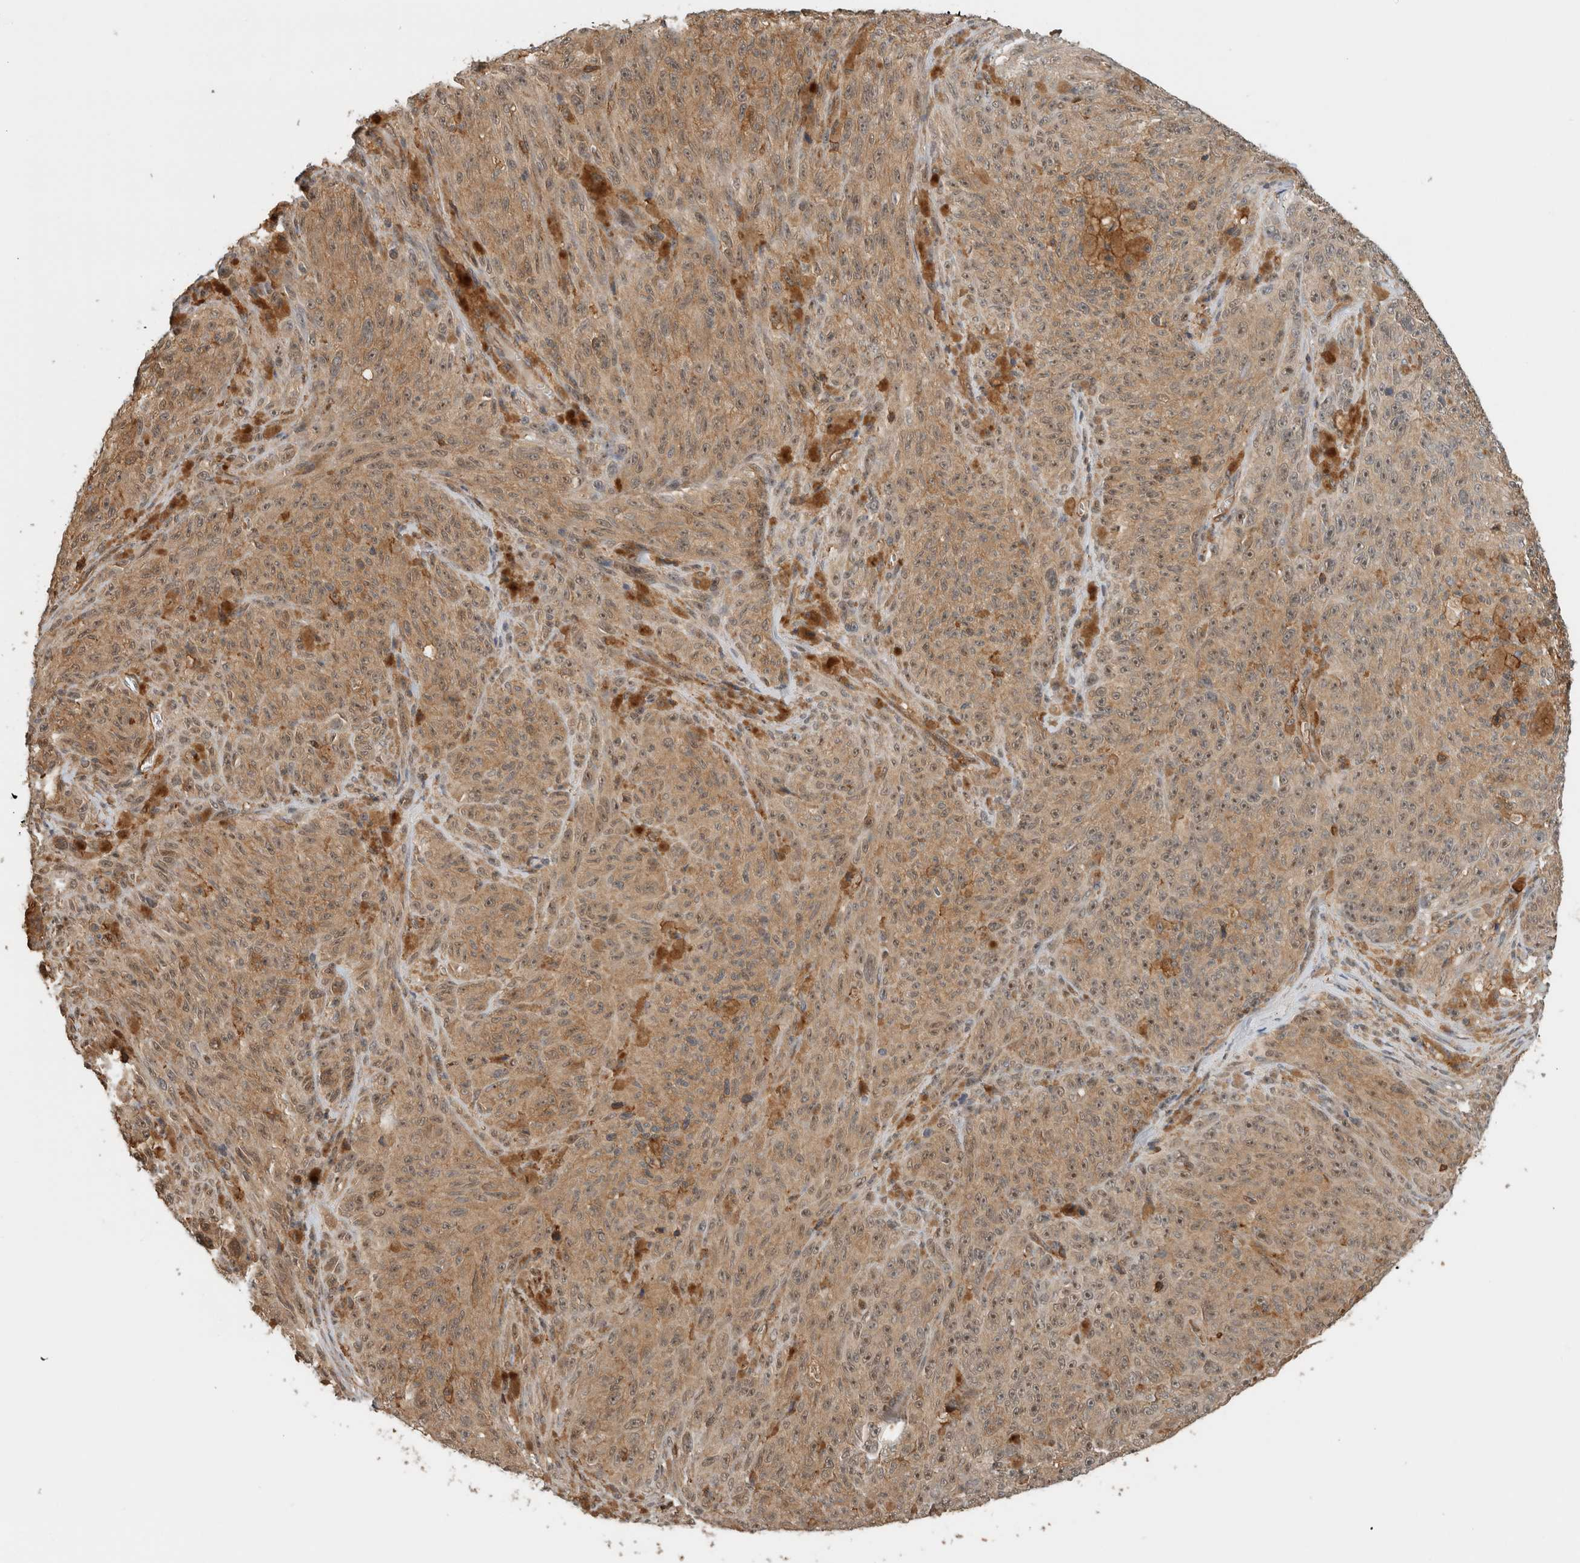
{"staining": {"intensity": "weak", "quantity": ">75%", "location": "cytoplasmic/membranous,nuclear"}, "tissue": "melanoma", "cell_type": "Tumor cells", "image_type": "cancer", "snomed": [{"axis": "morphology", "description": "Malignant melanoma, NOS"}, {"axis": "topography", "description": "Skin"}], "caption": "The micrograph reveals a brown stain indicating the presence of a protein in the cytoplasmic/membranous and nuclear of tumor cells in malignant melanoma.", "gene": "PFDN4", "patient": {"sex": "female", "age": 82}}